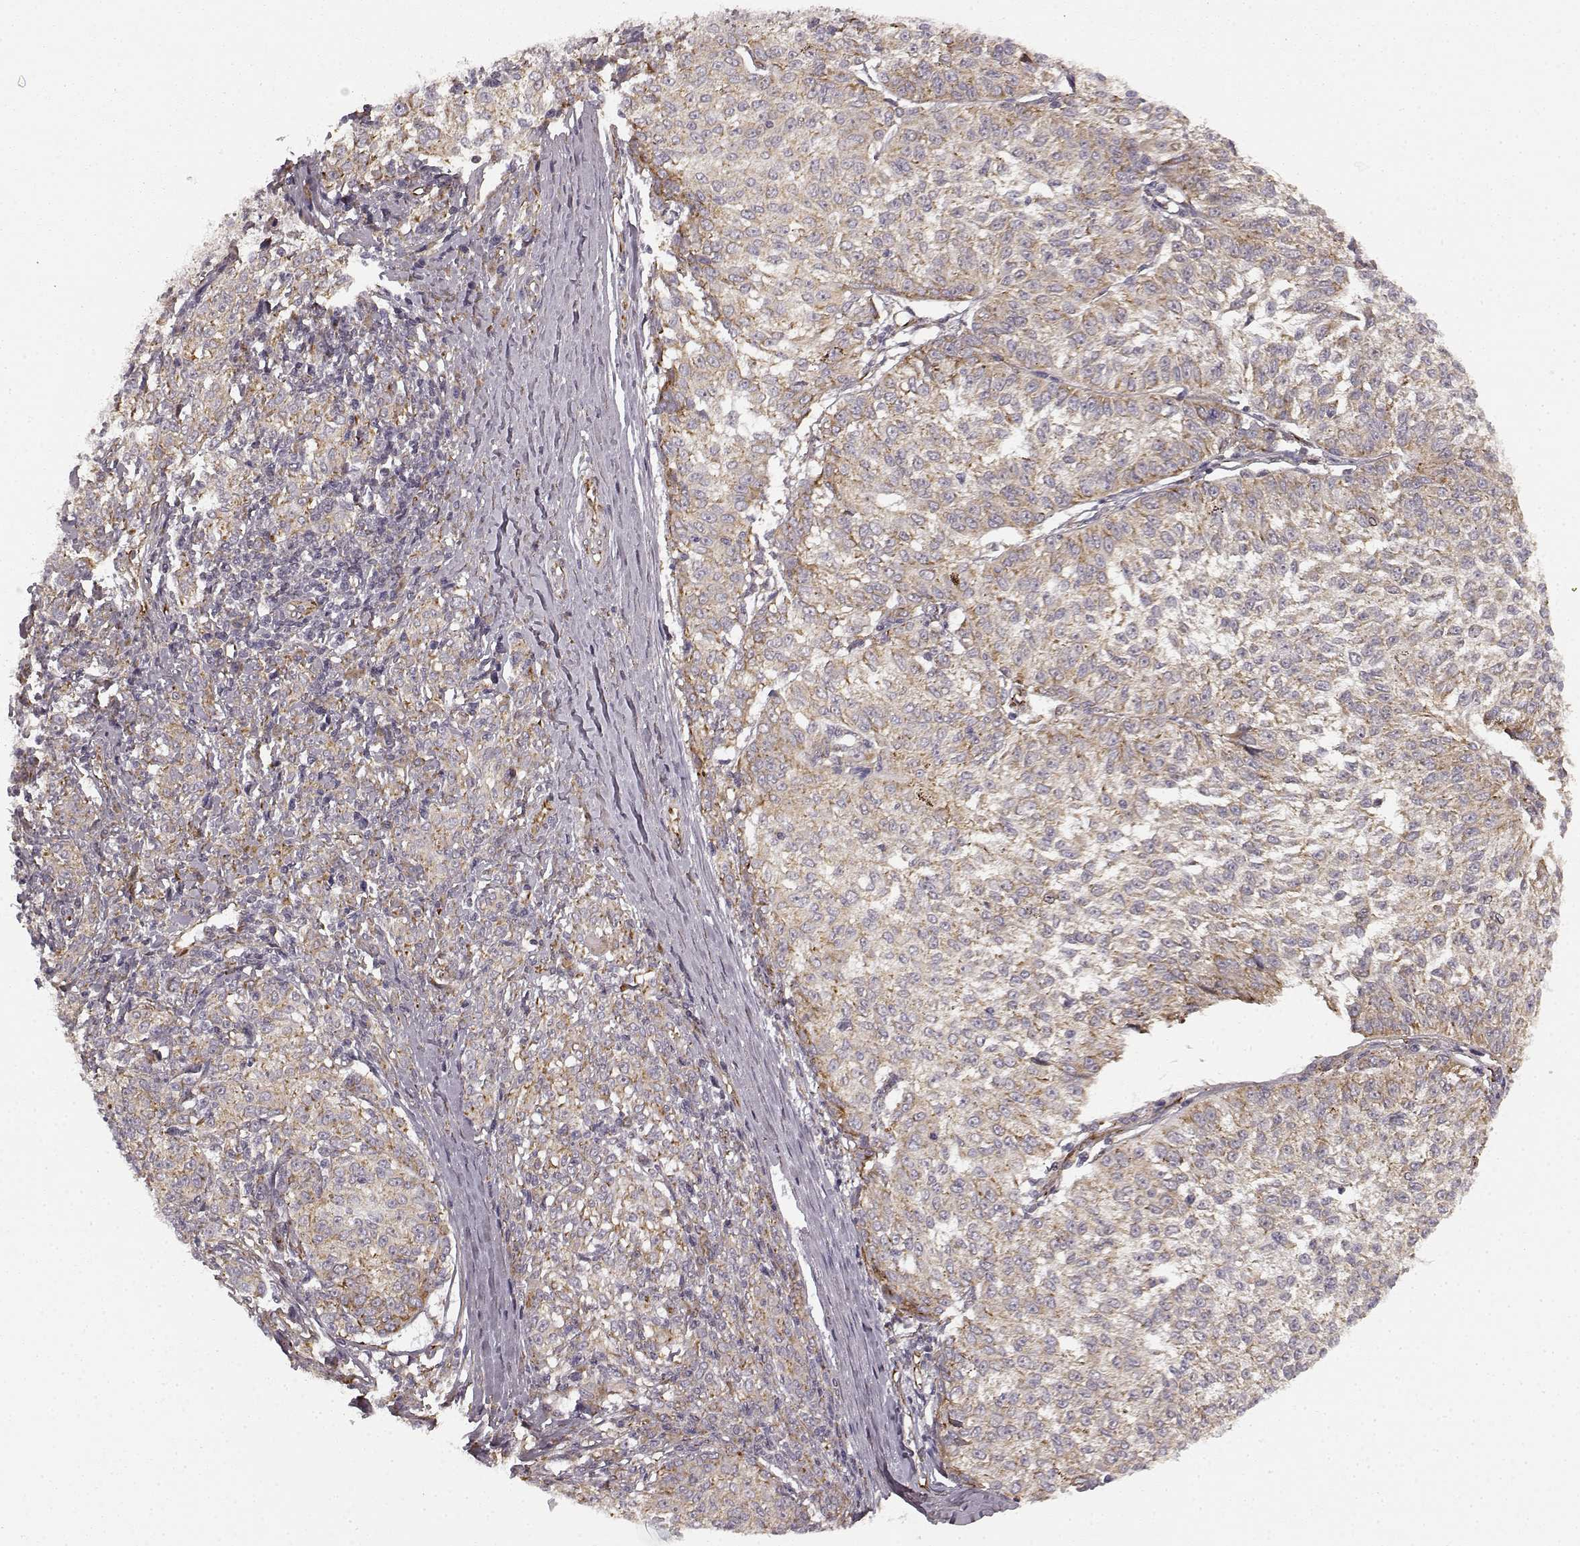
{"staining": {"intensity": "weak", "quantity": ">75%", "location": "cytoplasmic/membranous"}, "tissue": "melanoma", "cell_type": "Tumor cells", "image_type": "cancer", "snomed": [{"axis": "morphology", "description": "Malignant melanoma, NOS"}, {"axis": "topography", "description": "Skin"}], "caption": "DAB immunohistochemical staining of melanoma reveals weak cytoplasmic/membranous protein positivity in approximately >75% of tumor cells.", "gene": "TMEM14A", "patient": {"sex": "female", "age": 72}}